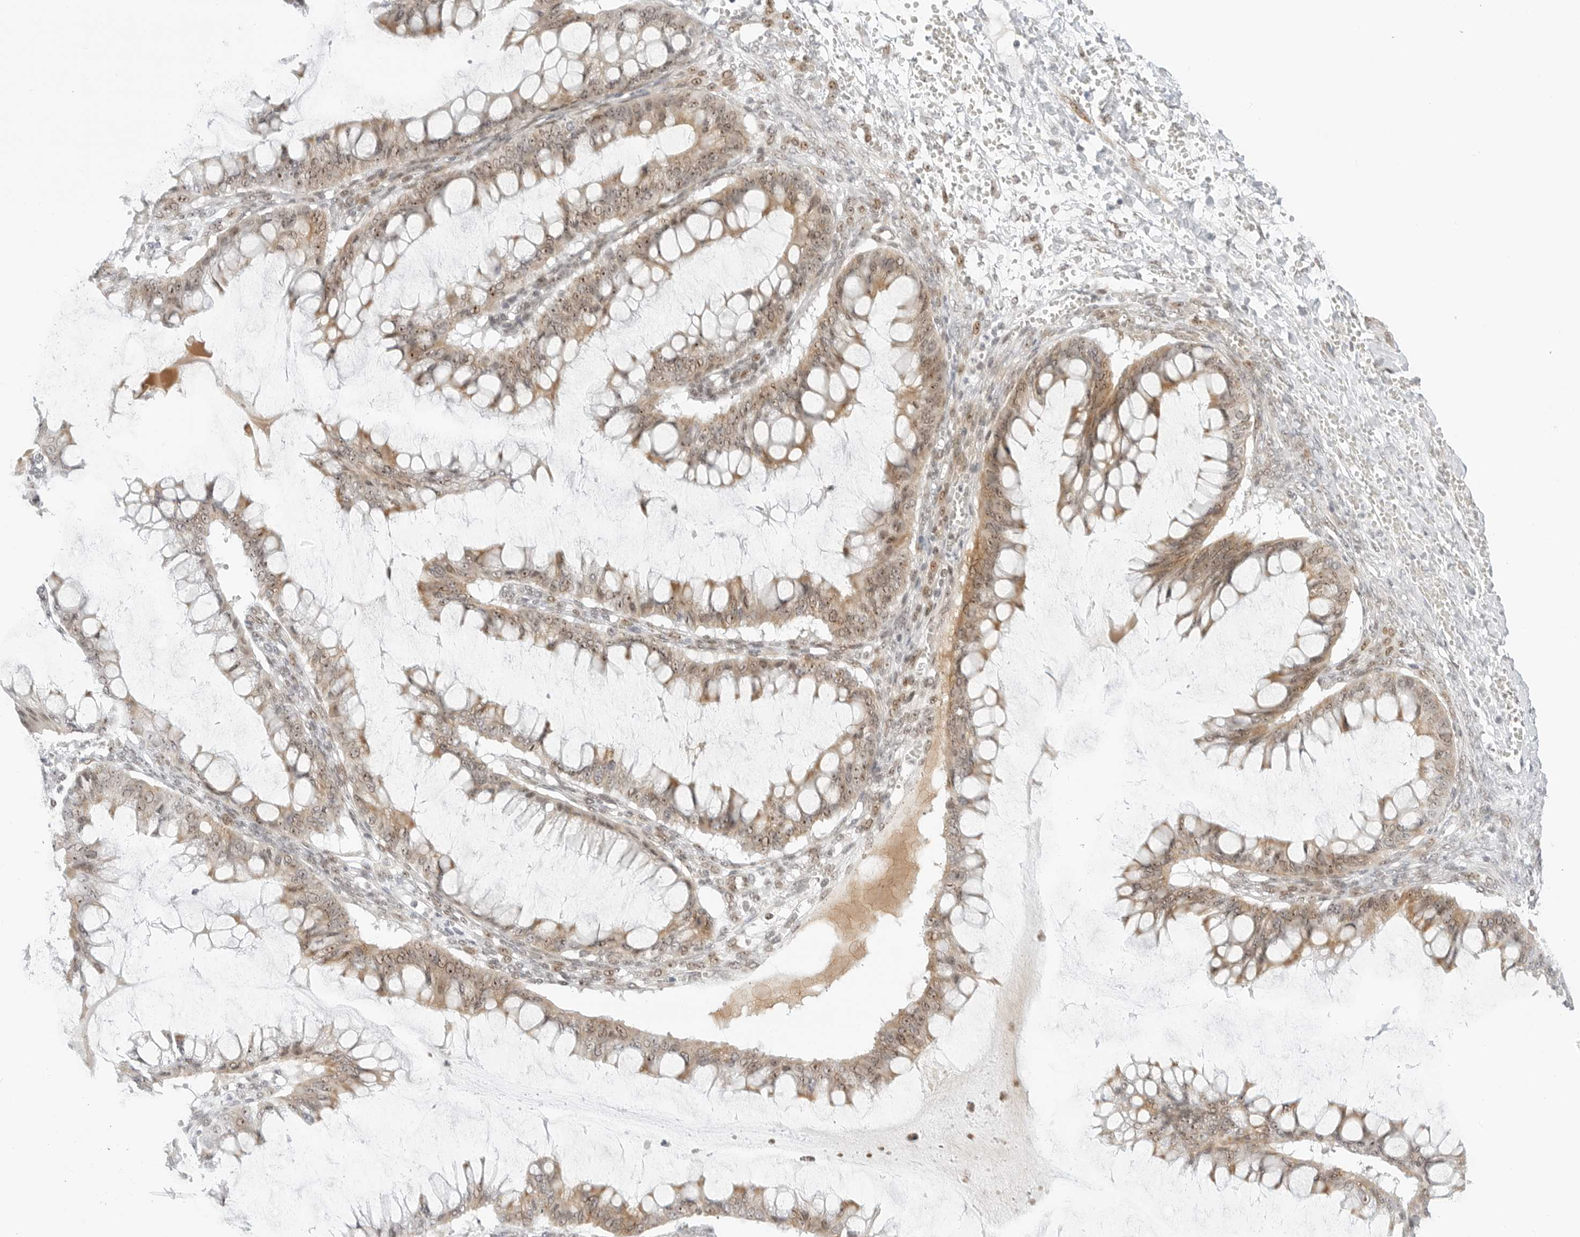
{"staining": {"intensity": "moderate", "quantity": ">75%", "location": "cytoplasmic/membranous,nuclear"}, "tissue": "ovarian cancer", "cell_type": "Tumor cells", "image_type": "cancer", "snomed": [{"axis": "morphology", "description": "Cystadenocarcinoma, mucinous, NOS"}, {"axis": "topography", "description": "Ovary"}], "caption": "Moderate cytoplasmic/membranous and nuclear positivity for a protein is seen in about >75% of tumor cells of ovarian cancer using IHC.", "gene": "HIPK3", "patient": {"sex": "female", "age": 73}}